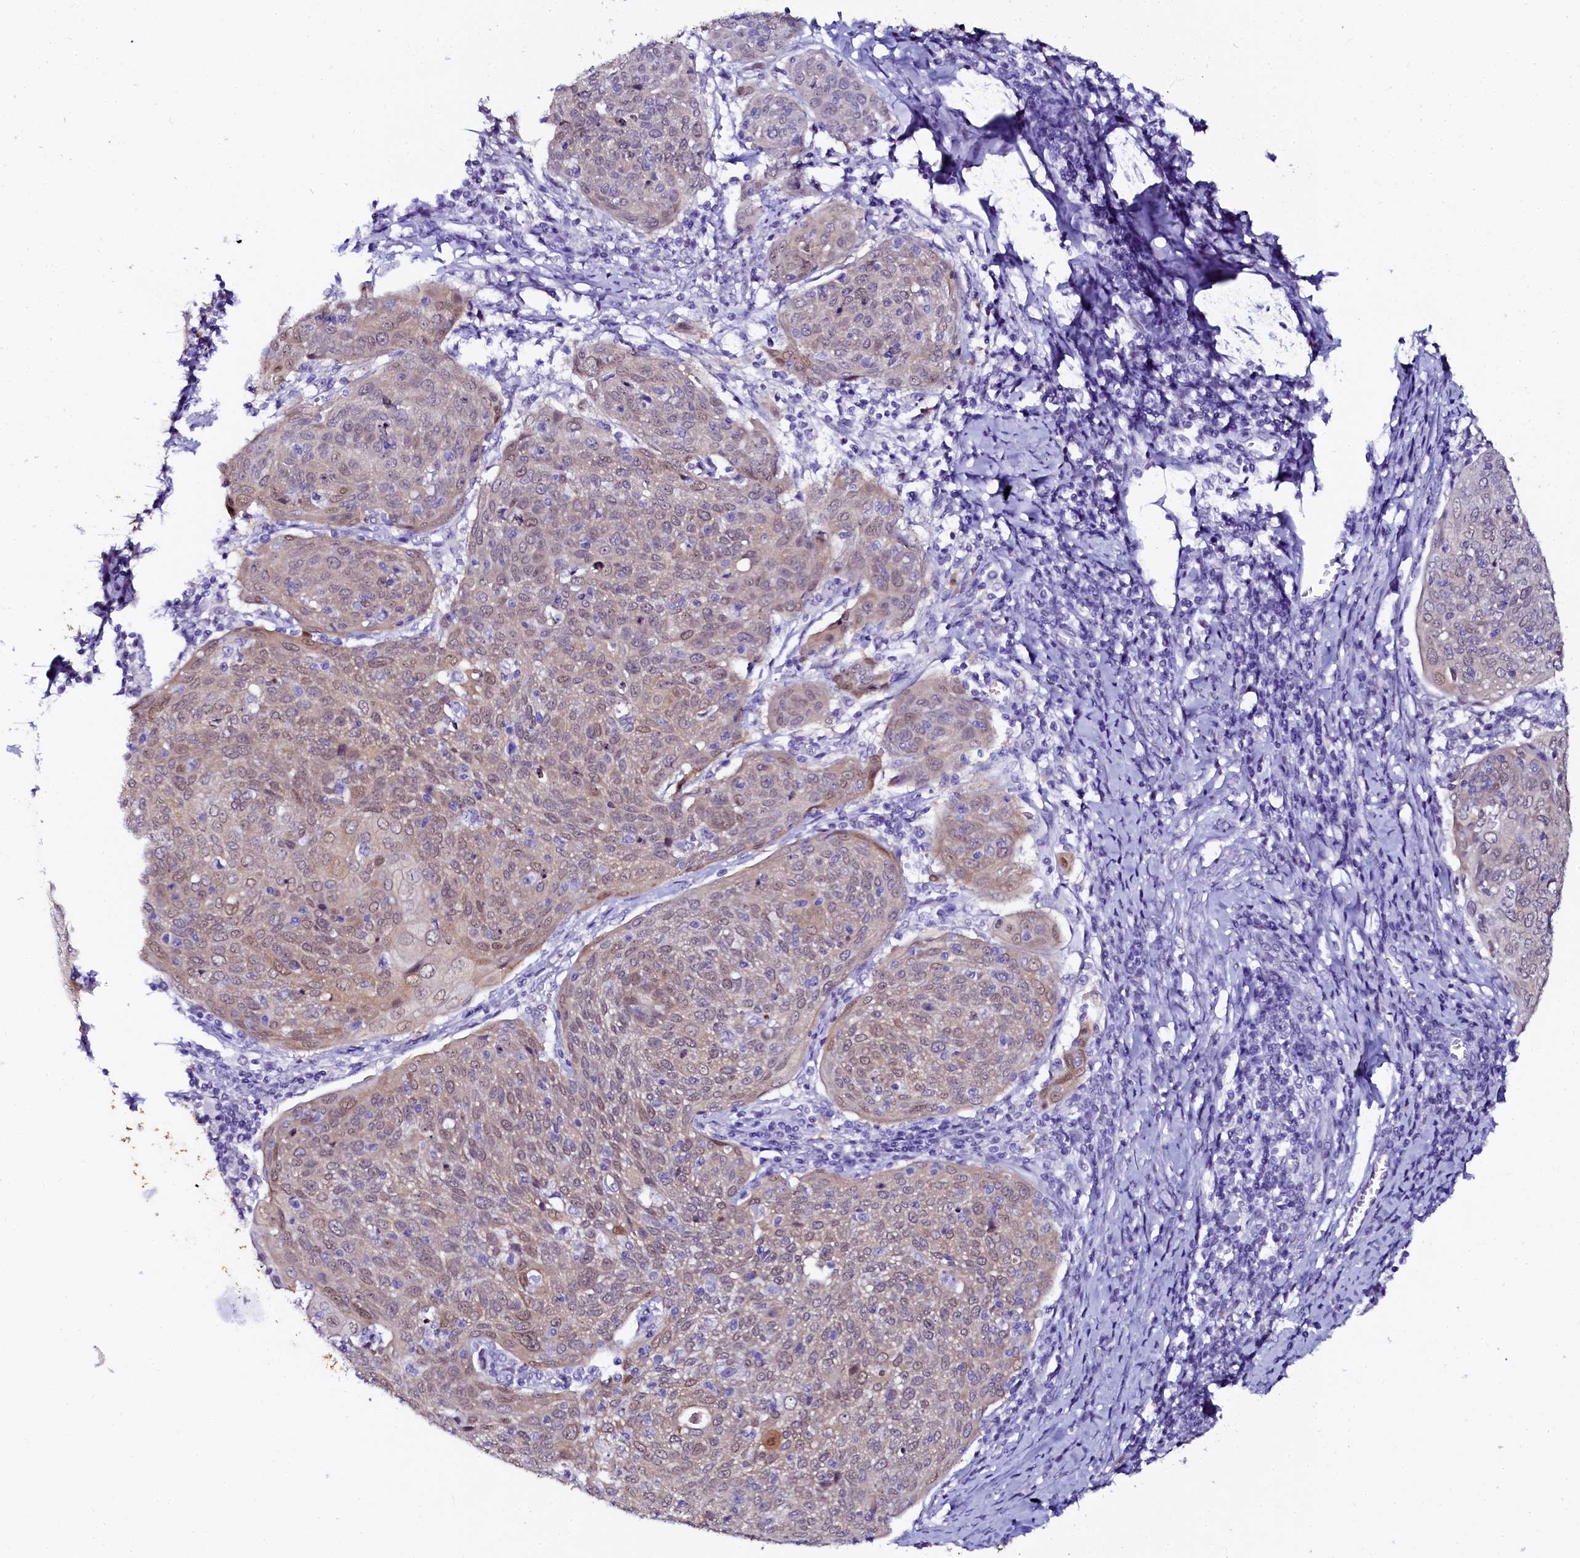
{"staining": {"intensity": "weak", "quantity": "25%-75%", "location": "cytoplasmic/membranous,nuclear"}, "tissue": "cervical cancer", "cell_type": "Tumor cells", "image_type": "cancer", "snomed": [{"axis": "morphology", "description": "Squamous cell carcinoma, NOS"}, {"axis": "topography", "description": "Cervix"}], "caption": "This histopathology image demonstrates IHC staining of human cervical cancer, with low weak cytoplasmic/membranous and nuclear expression in approximately 25%-75% of tumor cells.", "gene": "SORD", "patient": {"sex": "female", "age": 67}}